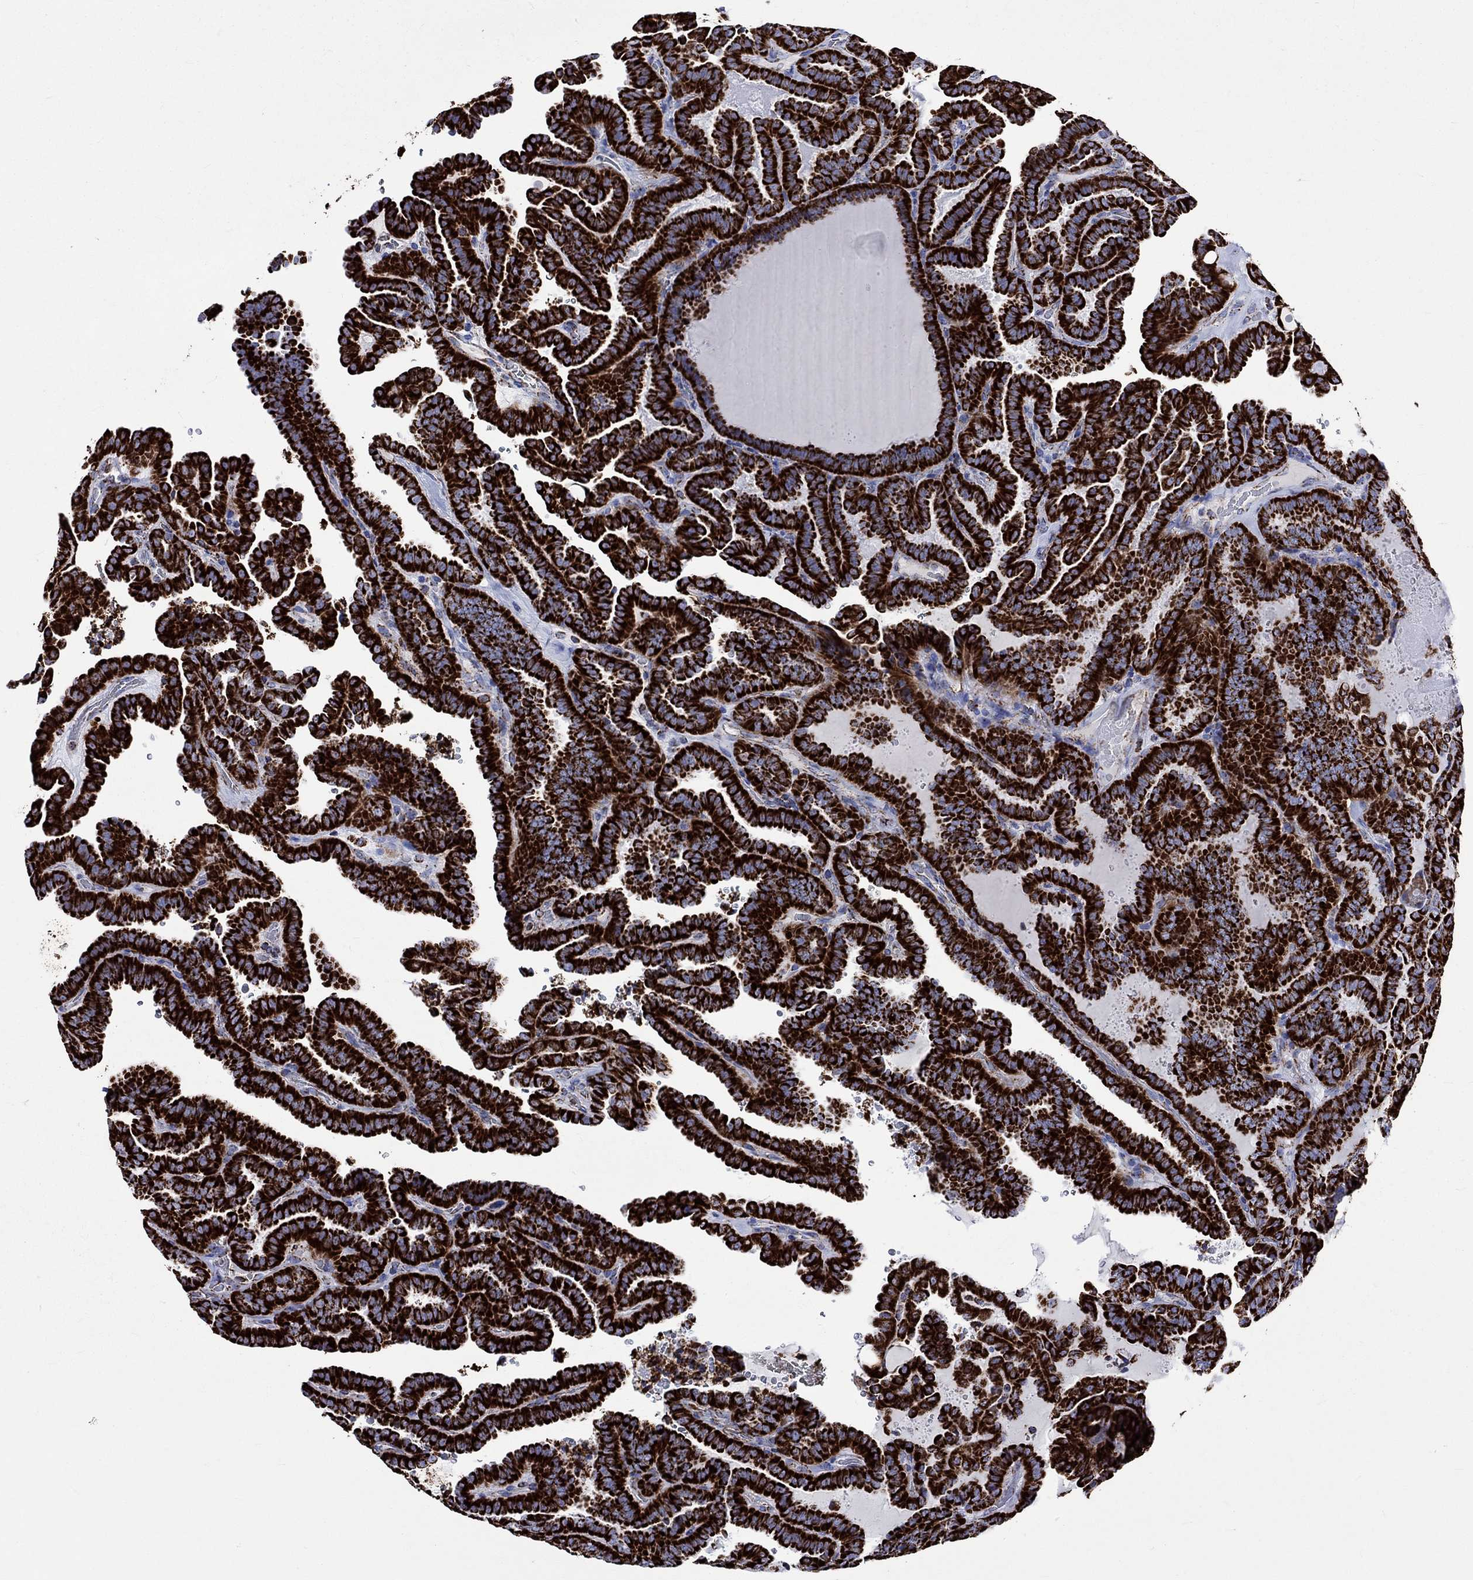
{"staining": {"intensity": "strong", "quantity": ">75%", "location": "cytoplasmic/membranous"}, "tissue": "thyroid cancer", "cell_type": "Tumor cells", "image_type": "cancer", "snomed": [{"axis": "morphology", "description": "Papillary adenocarcinoma, NOS"}, {"axis": "topography", "description": "Thyroid gland"}], "caption": "Immunohistochemistry (IHC) photomicrograph of papillary adenocarcinoma (thyroid) stained for a protein (brown), which reveals high levels of strong cytoplasmic/membranous positivity in approximately >75% of tumor cells.", "gene": "RCE1", "patient": {"sex": "female", "age": 39}}